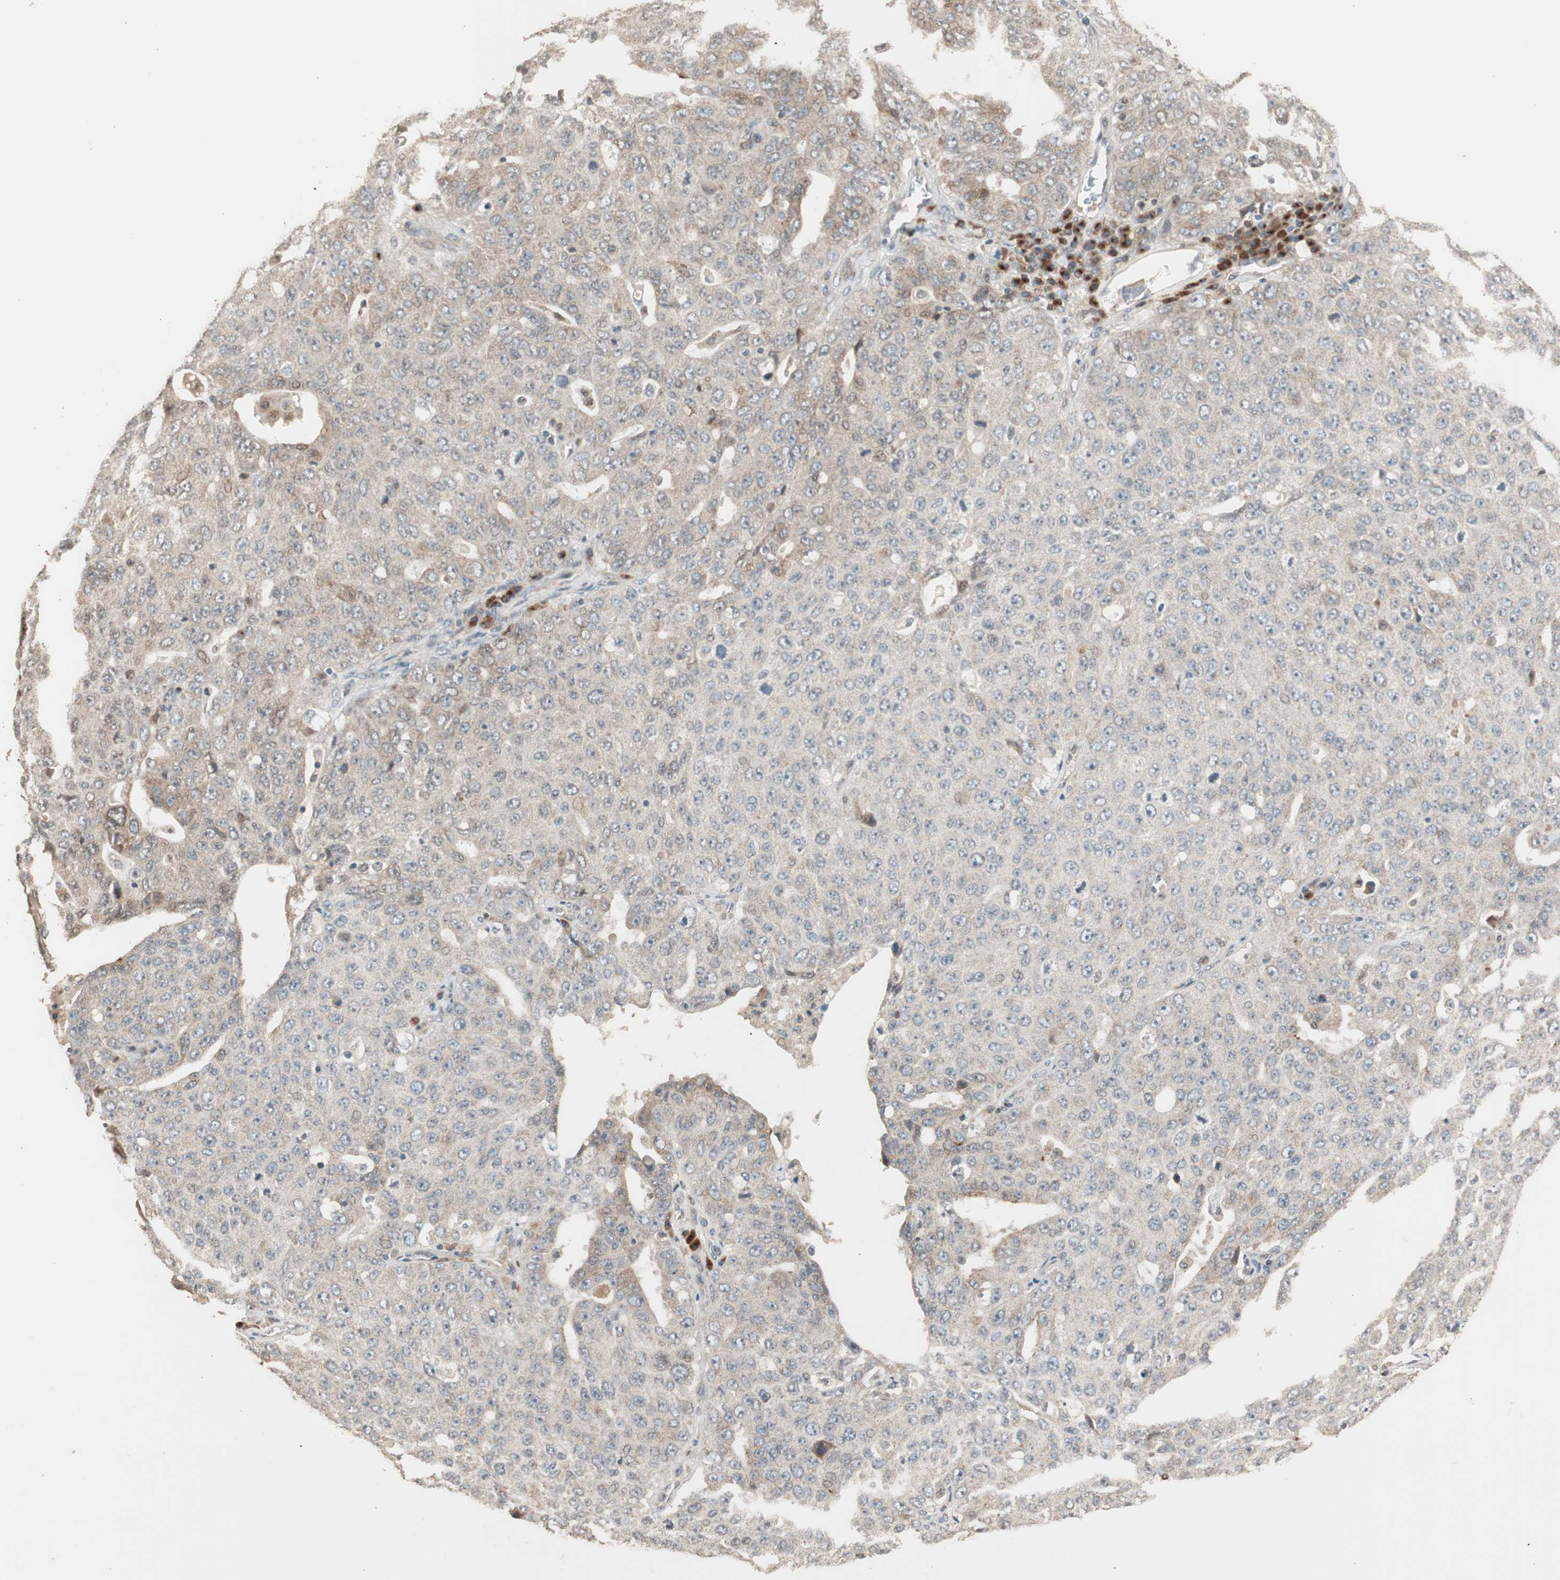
{"staining": {"intensity": "weak", "quantity": ">75%", "location": "cytoplasmic/membranous"}, "tissue": "ovarian cancer", "cell_type": "Tumor cells", "image_type": "cancer", "snomed": [{"axis": "morphology", "description": "Carcinoma, endometroid"}, {"axis": "topography", "description": "Ovary"}], "caption": "Ovarian endometroid carcinoma tissue exhibits weak cytoplasmic/membranous expression in approximately >75% of tumor cells, visualized by immunohistochemistry.", "gene": "RARRES1", "patient": {"sex": "female", "age": 62}}